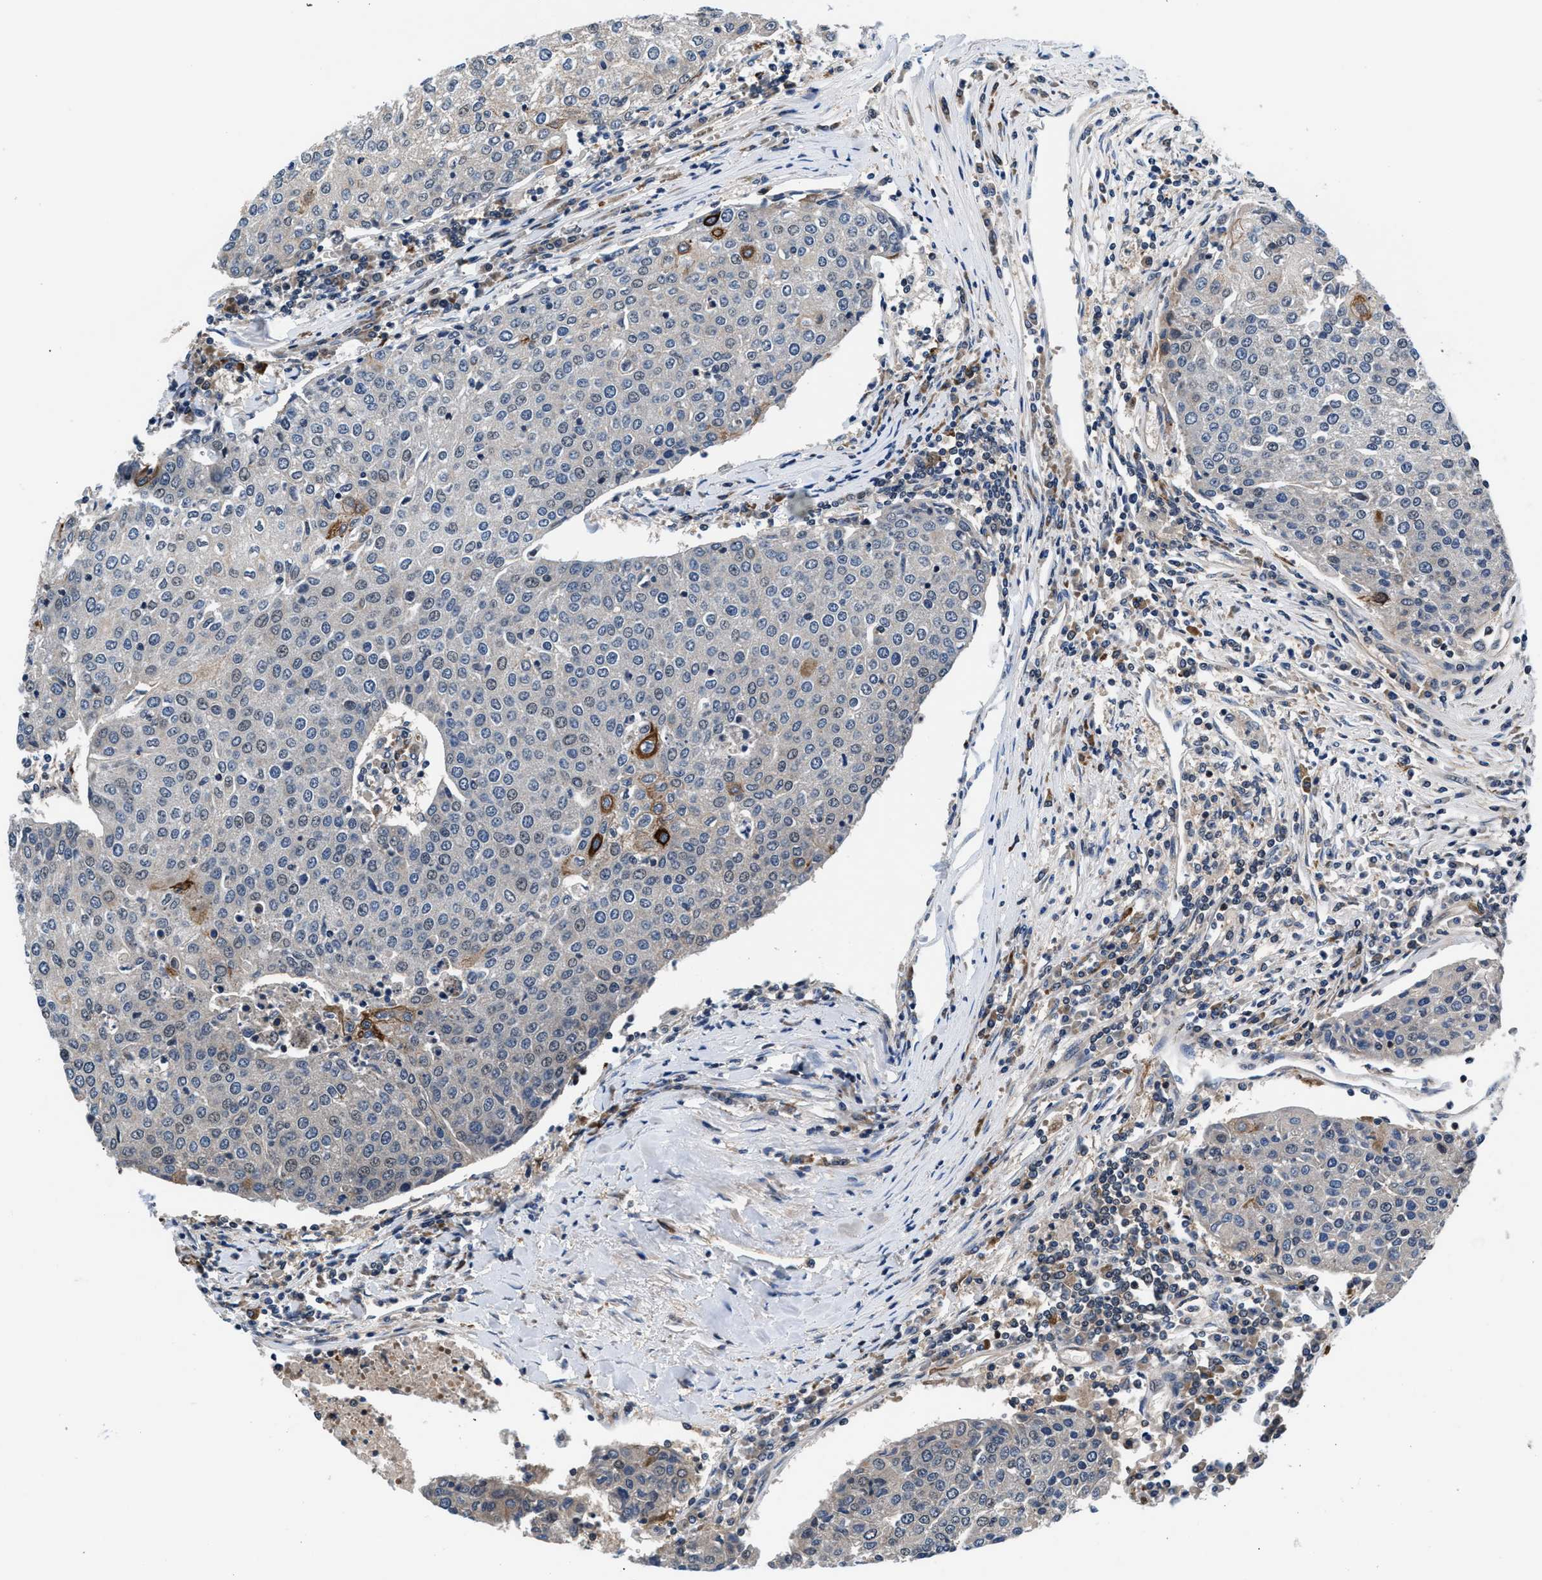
{"staining": {"intensity": "strong", "quantity": "<25%", "location": "cytoplasmic/membranous"}, "tissue": "urothelial cancer", "cell_type": "Tumor cells", "image_type": "cancer", "snomed": [{"axis": "morphology", "description": "Urothelial carcinoma, High grade"}, {"axis": "topography", "description": "Urinary bladder"}], "caption": "Immunohistochemistry (IHC) of human urothelial cancer reveals medium levels of strong cytoplasmic/membranous expression in approximately <25% of tumor cells. Immunohistochemistry (IHC) stains the protein of interest in brown and the nuclei are stained blue.", "gene": "PRPSAP2", "patient": {"sex": "female", "age": 85}}